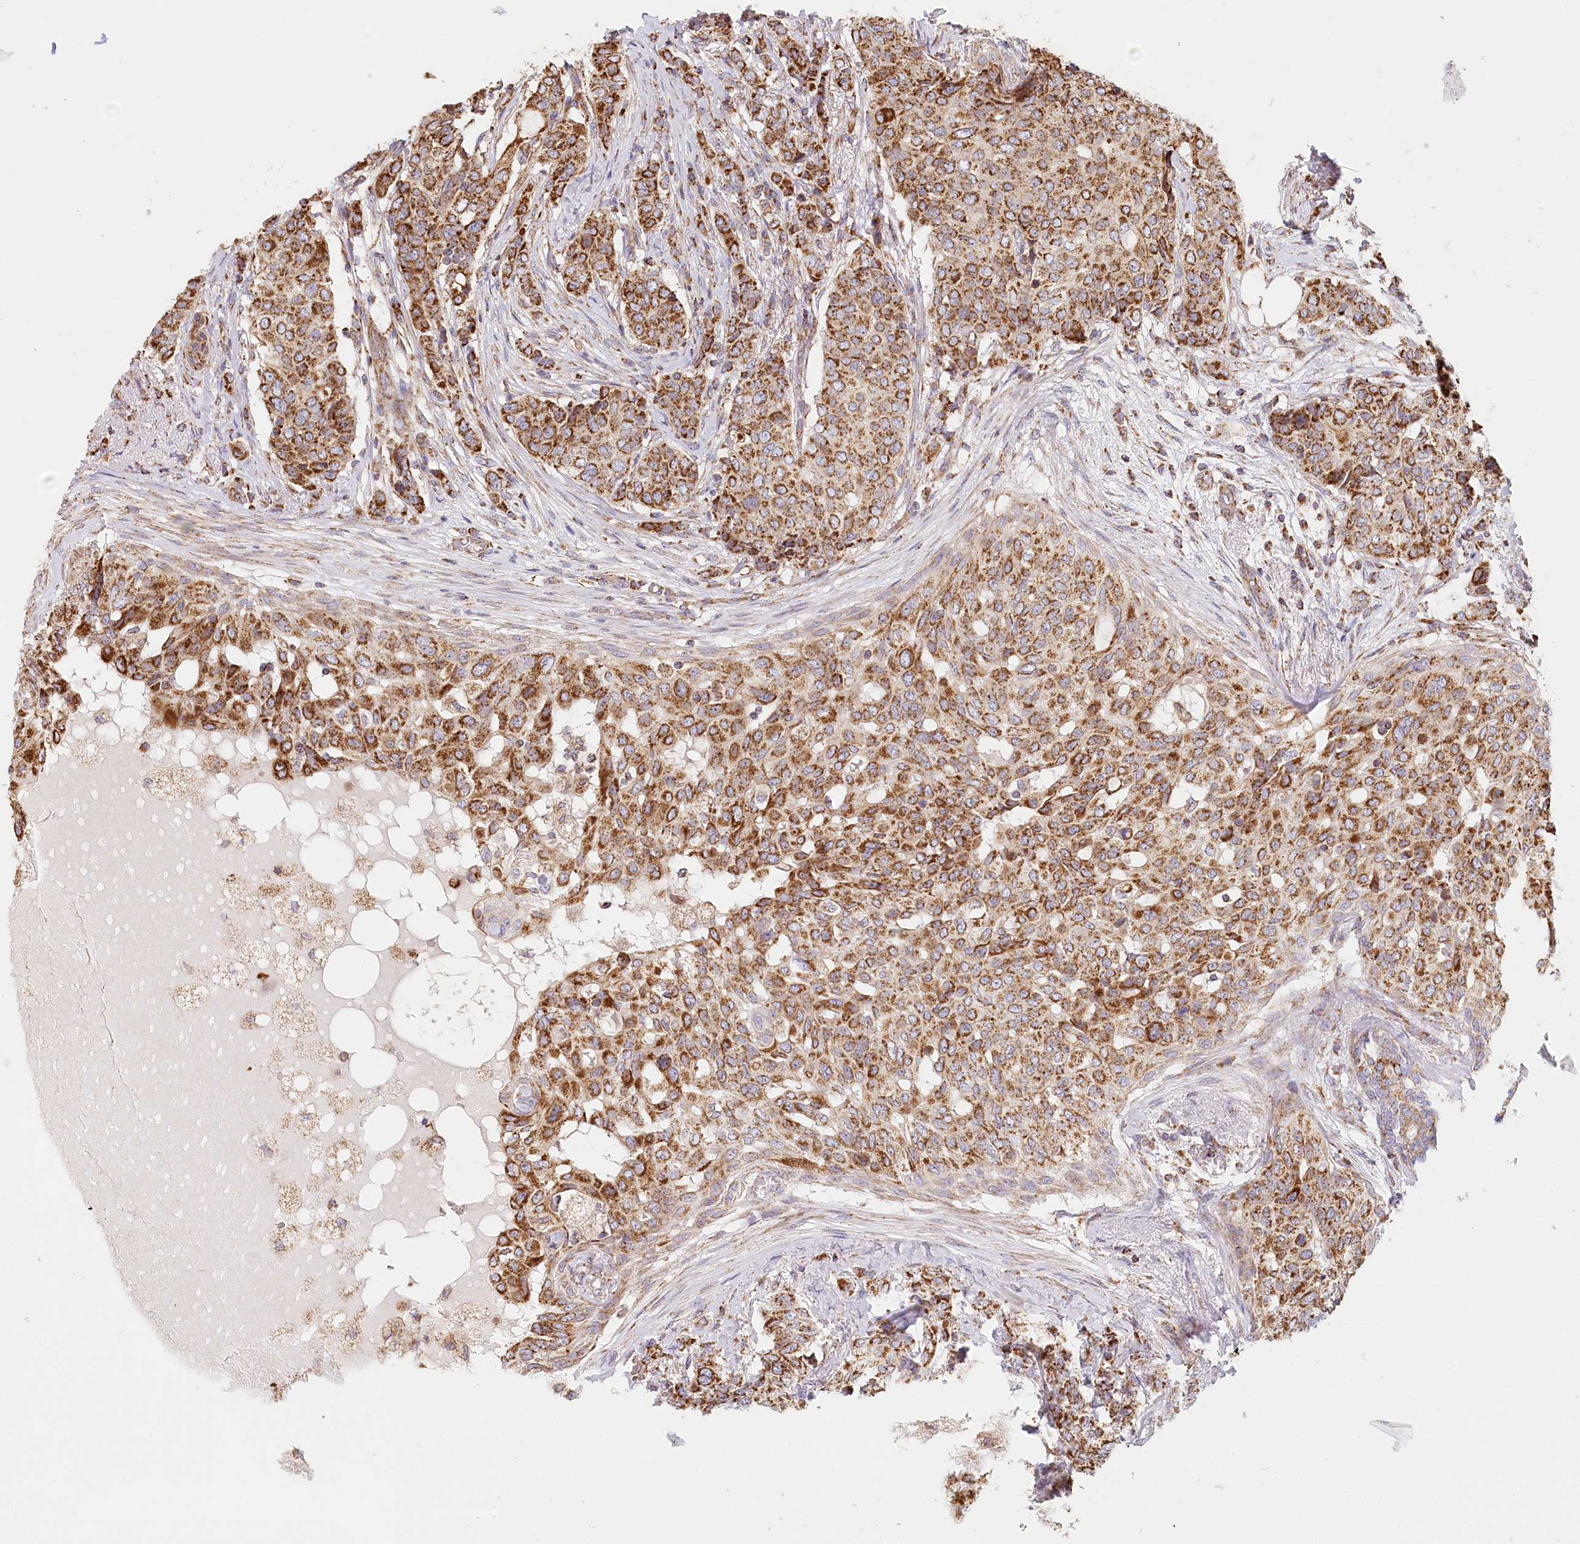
{"staining": {"intensity": "strong", "quantity": ">75%", "location": "cytoplasmic/membranous"}, "tissue": "breast cancer", "cell_type": "Tumor cells", "image_type": "cancer", "snomed": [{"axis": "morphology", "description": "Lobular carcinoma"}, {"axis": "topography", "description": "Breast"}], "caption": "Brown immunohistochemical staining in human breast lobular carcinoma exhibits strong cytoplasmic/membranous positivity in approximately >75% of tumor cells. (DAB IHC with brightfield microscopy, high magnification).", "gene": "UMPS", "patient": {"sex": "female", "age": 51}}